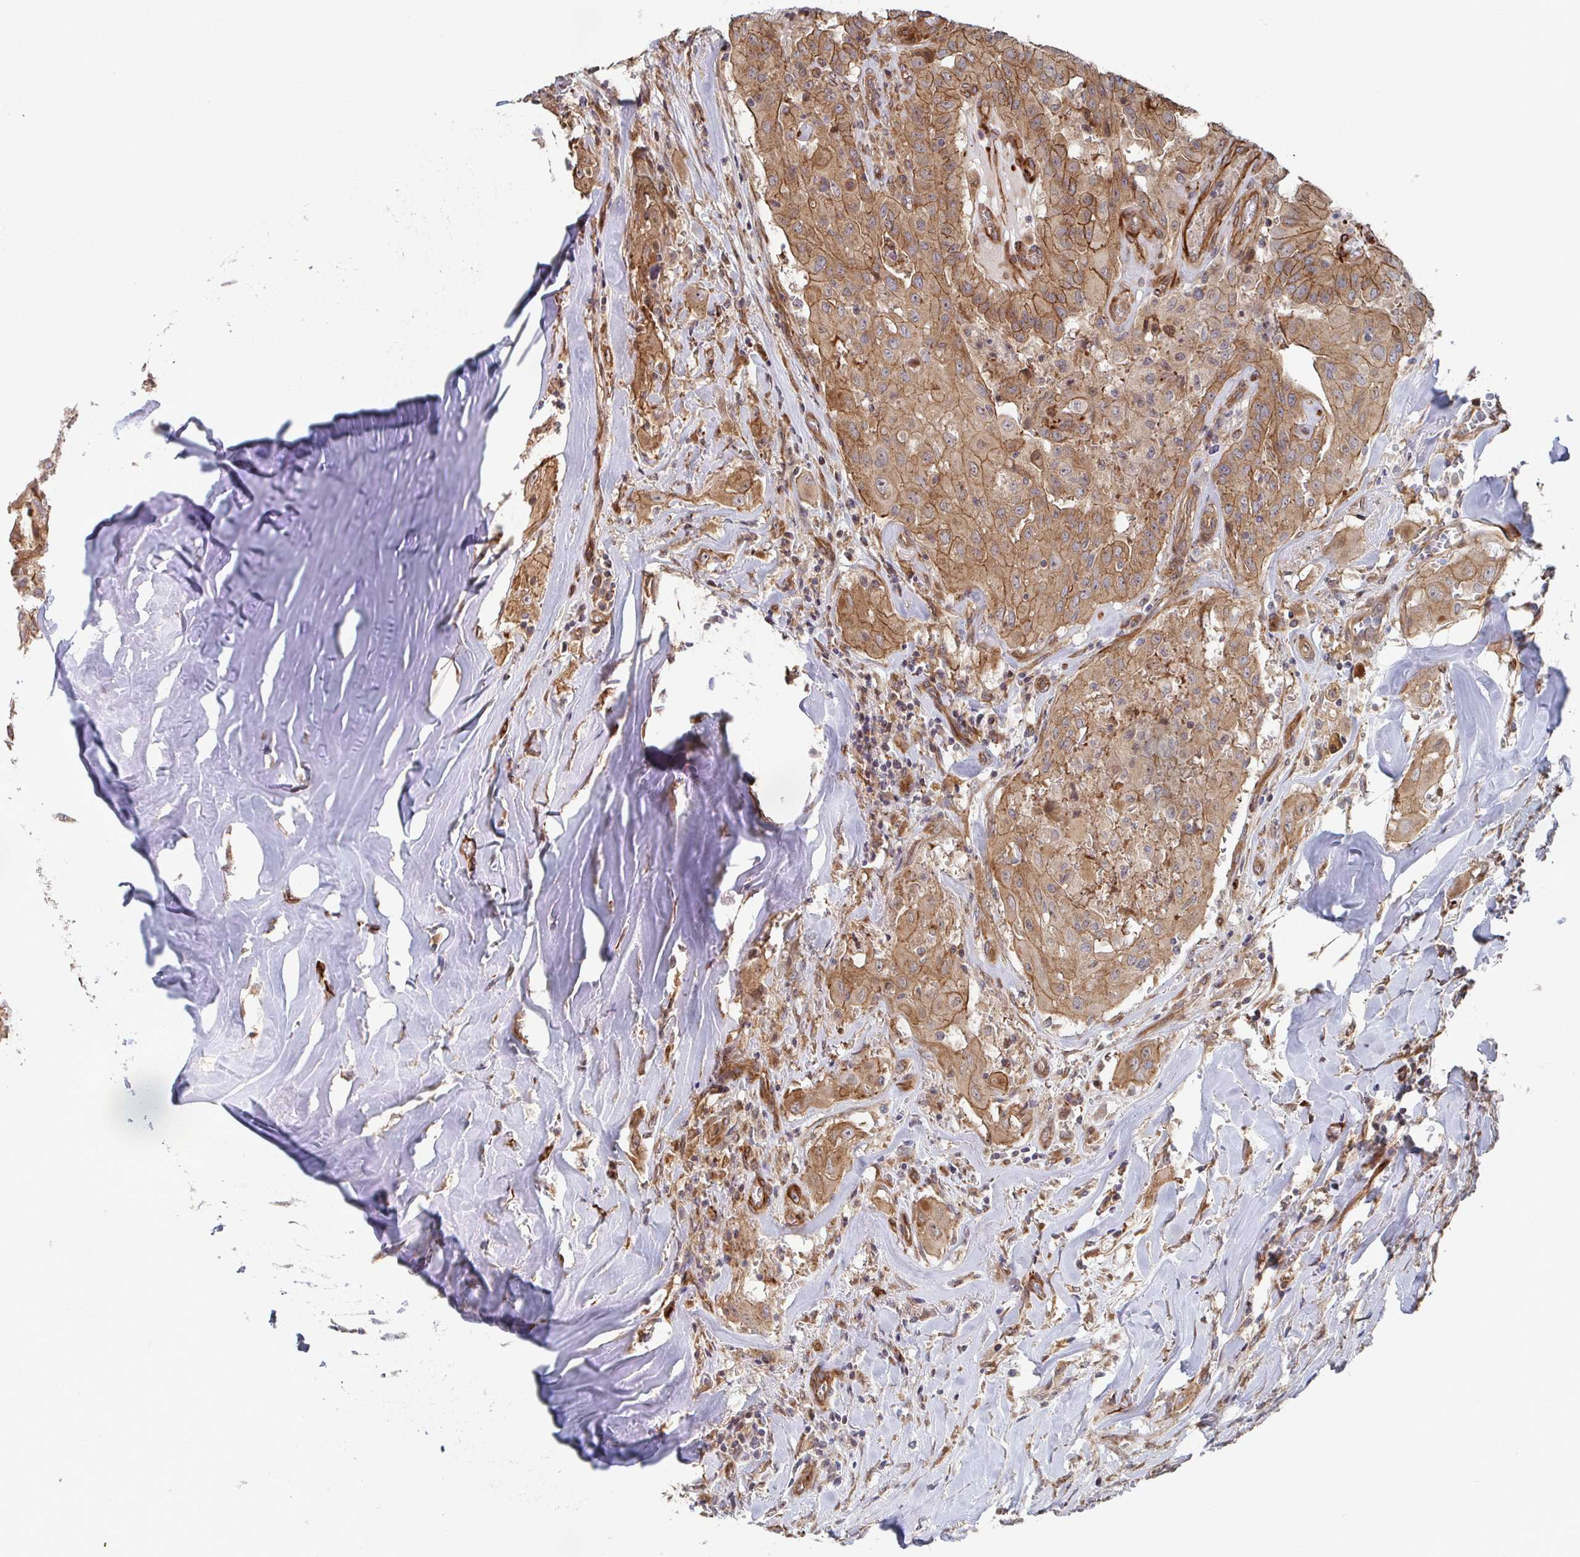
{"staining": {"intensity": "moderate", "quantity": ">75%", "location": "cytoplasmic/membranous"}, "tissue": "thyroid cancer", "cell_type": "Tumor cells", "image_type": "cancer", "snomed": [{"axis": "morphology", "description": "Normal tissue, NOS"}, {"axis": "morphology", "description": "Papillary adenocarcinoma, NOS"}, {"axis": "topography", "description": "Thyroid gland"}], "caption": "Tumor cells reveal medium levels of moderate cytoplasmic/membranous staining in about >75% of cells in thyroid papillary adenocarcinoma.", "gene": "DVL3", "patient": {"sex": "female", "age": 59}}